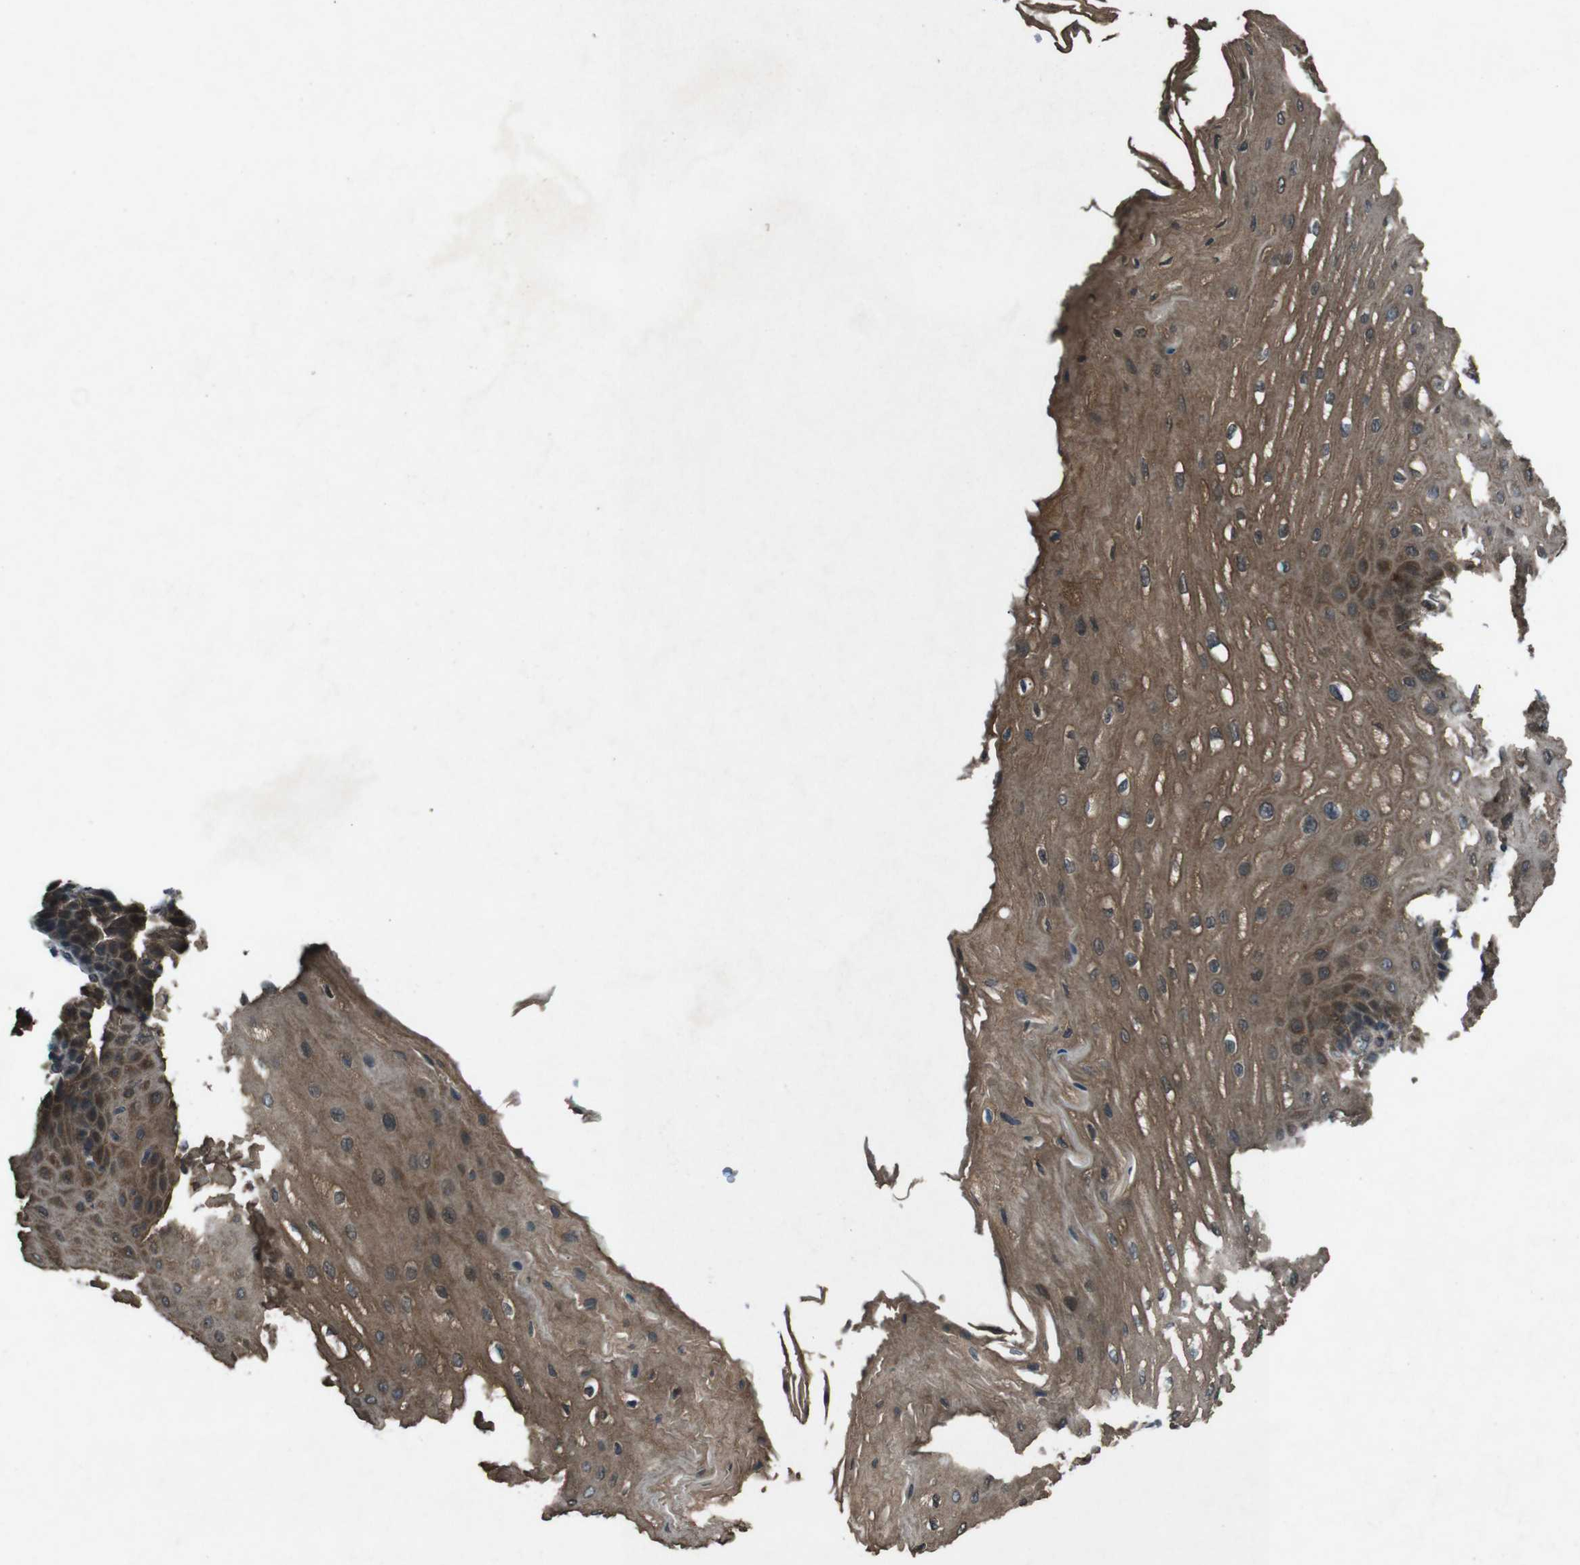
{"staining": {"intensity": "moderate", "quantity": ">75%", "location": "cytoplasmic/membranous"}, "tissue": "esophagus", "cell_type": "Squamous epithelial cells", "image_type": "normal", "snomed": [{"axis": "morphology", "description": "Normal tissue, NOS"}, {"axis": "topography", "description": "Esophagus"}], "caption": "A histopathology image of human esophagus stained for a protein reveals moderate cytoplasmic/membranous brown staining in squamous epithelial cells. Immunohistochemistry stains the protein in brown and the nuclei are stained blue.", "gene": "SLC27A4", "patient": {"sex": "male", "age": 54}}